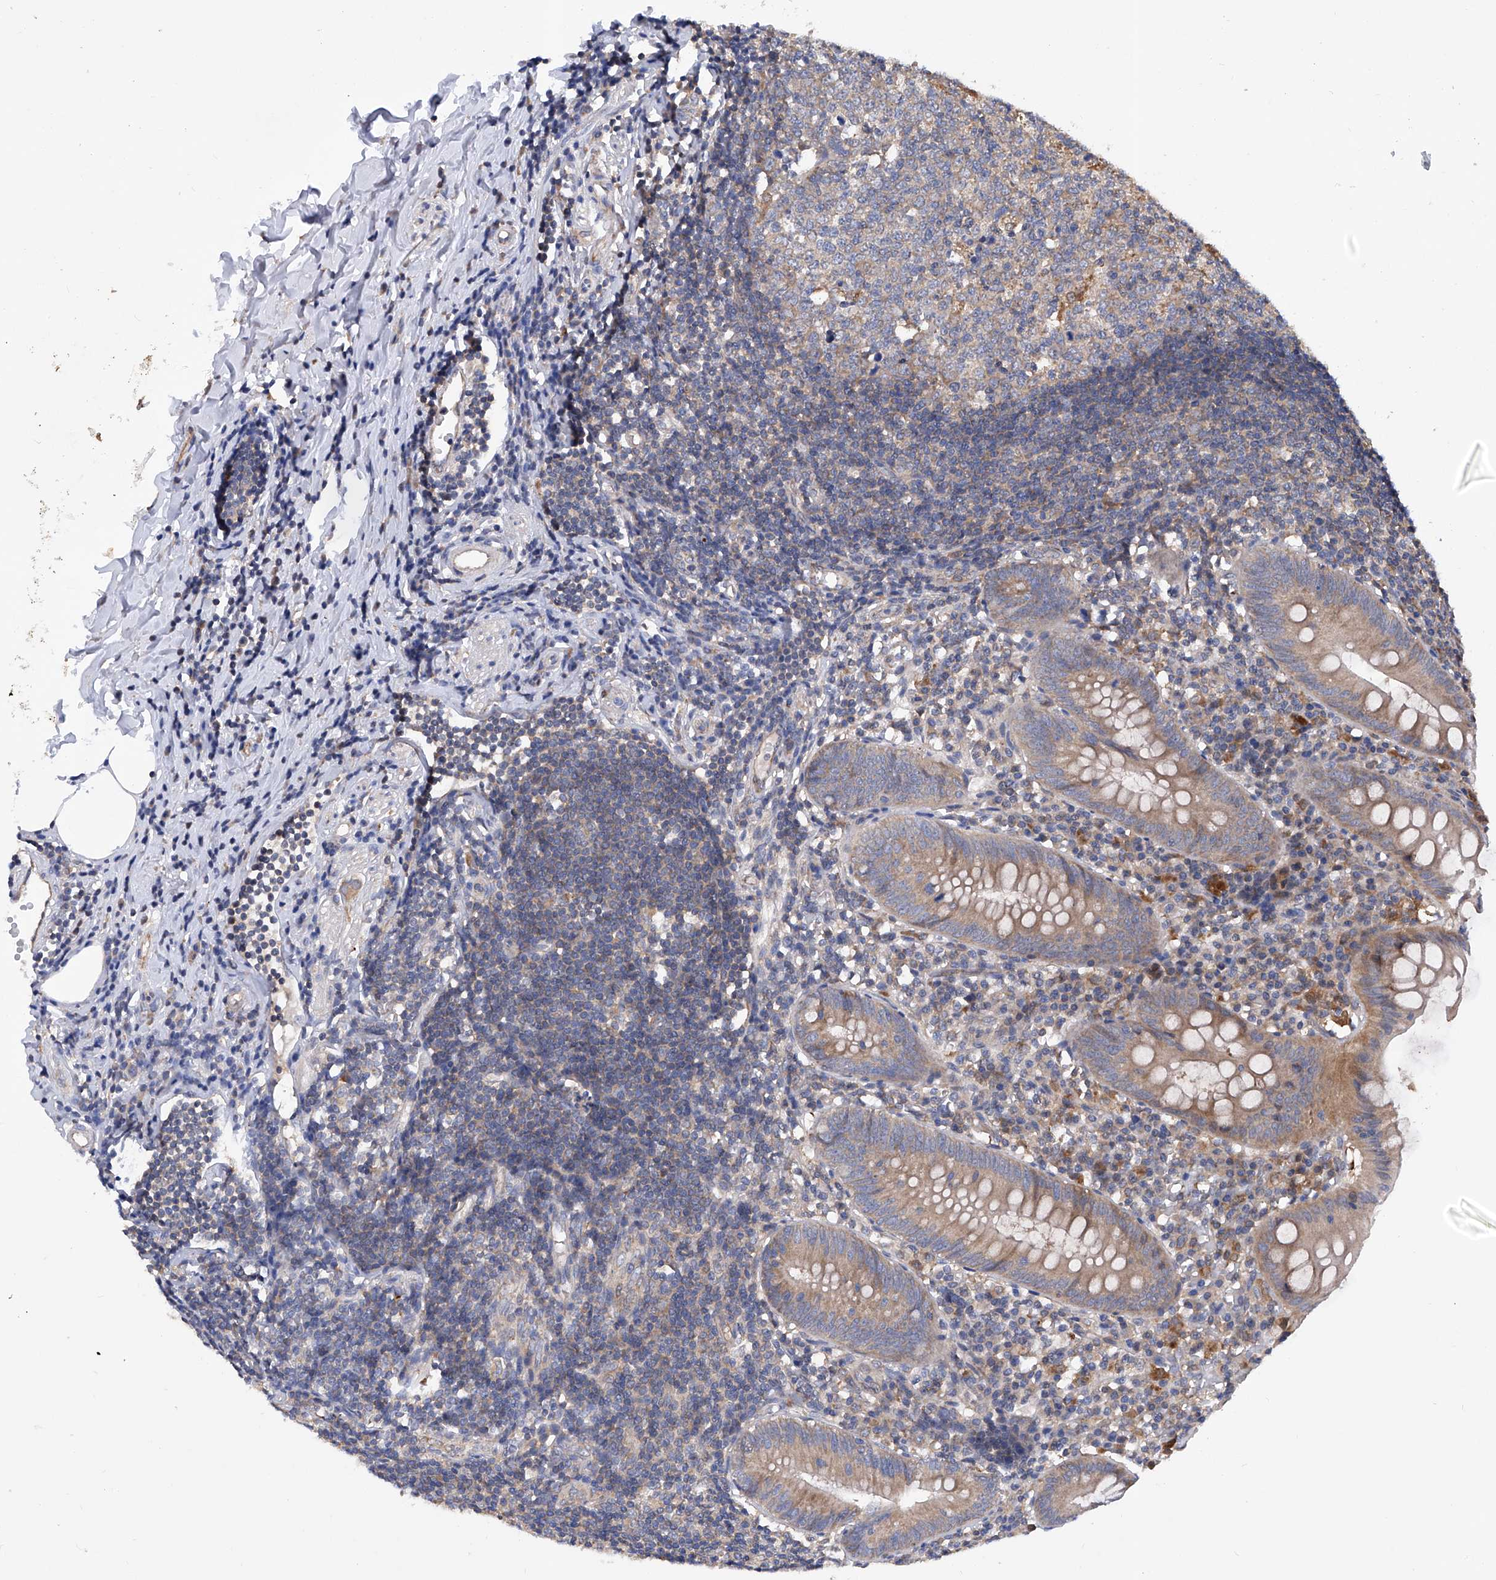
{"staining": {"intensity": "moderate", "quantity": ">75%", "location": "cytoplasmic/membranous"}, "tissue": "appendix", "cell_type": "Glandular cells", "image_type": "normal", "snomed": [{"axis": "morphology", "description": "Normal tissue, NOS"}, {"axis": "topography", "description": "Appendix"}], "caption": "Human appendix stained with a brown dye shows moderate cytoplasmic/membranous positive staining in approximately >75% of glandular cells.", "gene": "SPATA20", "patient": {"sex": "female", "age": 54}}